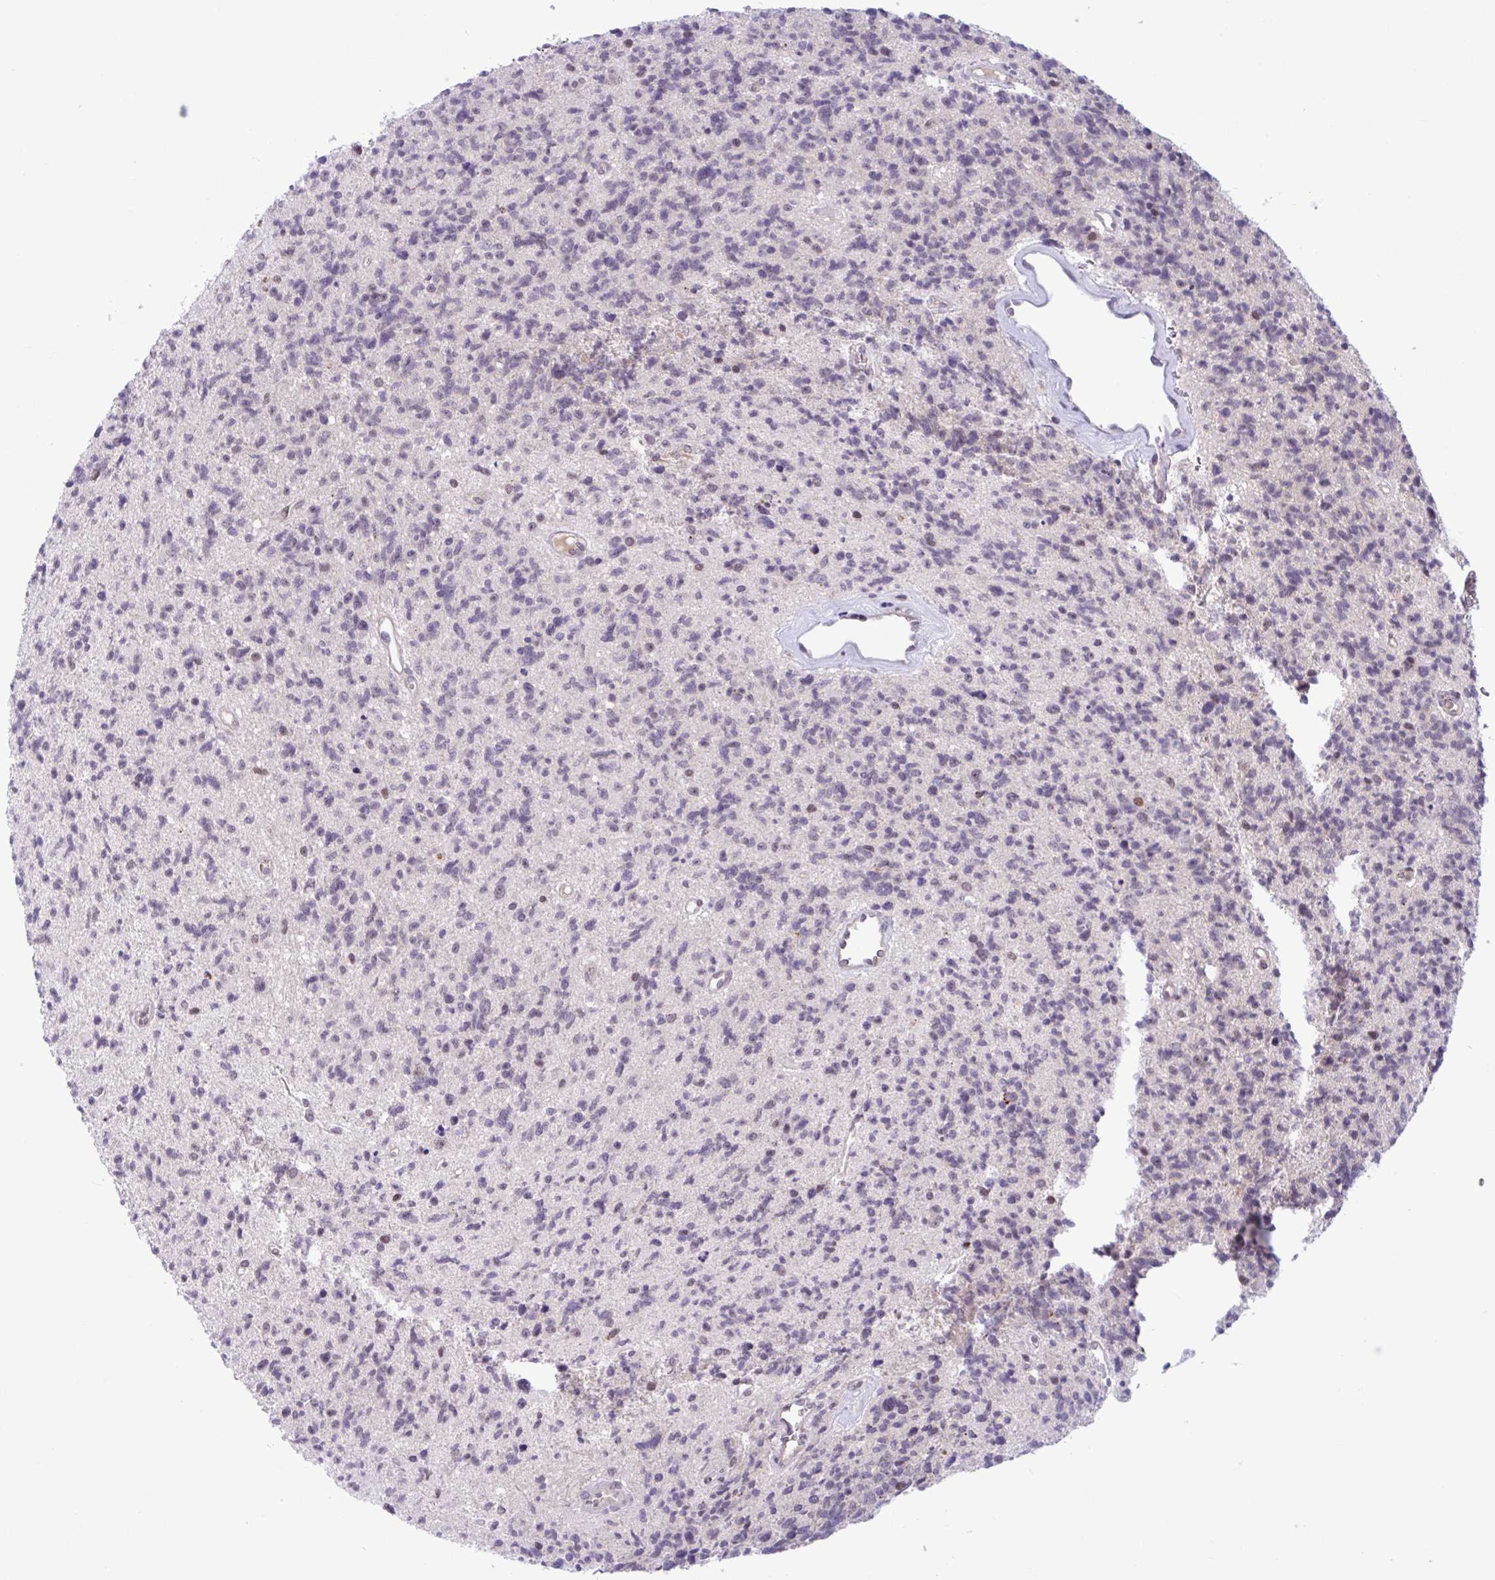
{"staining": {"intensity": "negative", "quantity": "none", "location": "none"}, "tissue": "glioma", "cell_type": "Tumor cells", "image_type": "cancer", "snomed": [{"axis": "morphology", "description": "Glioma, malignant, High grade"}, {"axis": "topography", "description": "Brain"}], "caption": "Immunohistochemistry micrograph of glioma stained for a protein (brown), which displays no staining in tumor cells.", "gene": "TTC7B", "patient": {"sex": "male", "age": 29}}